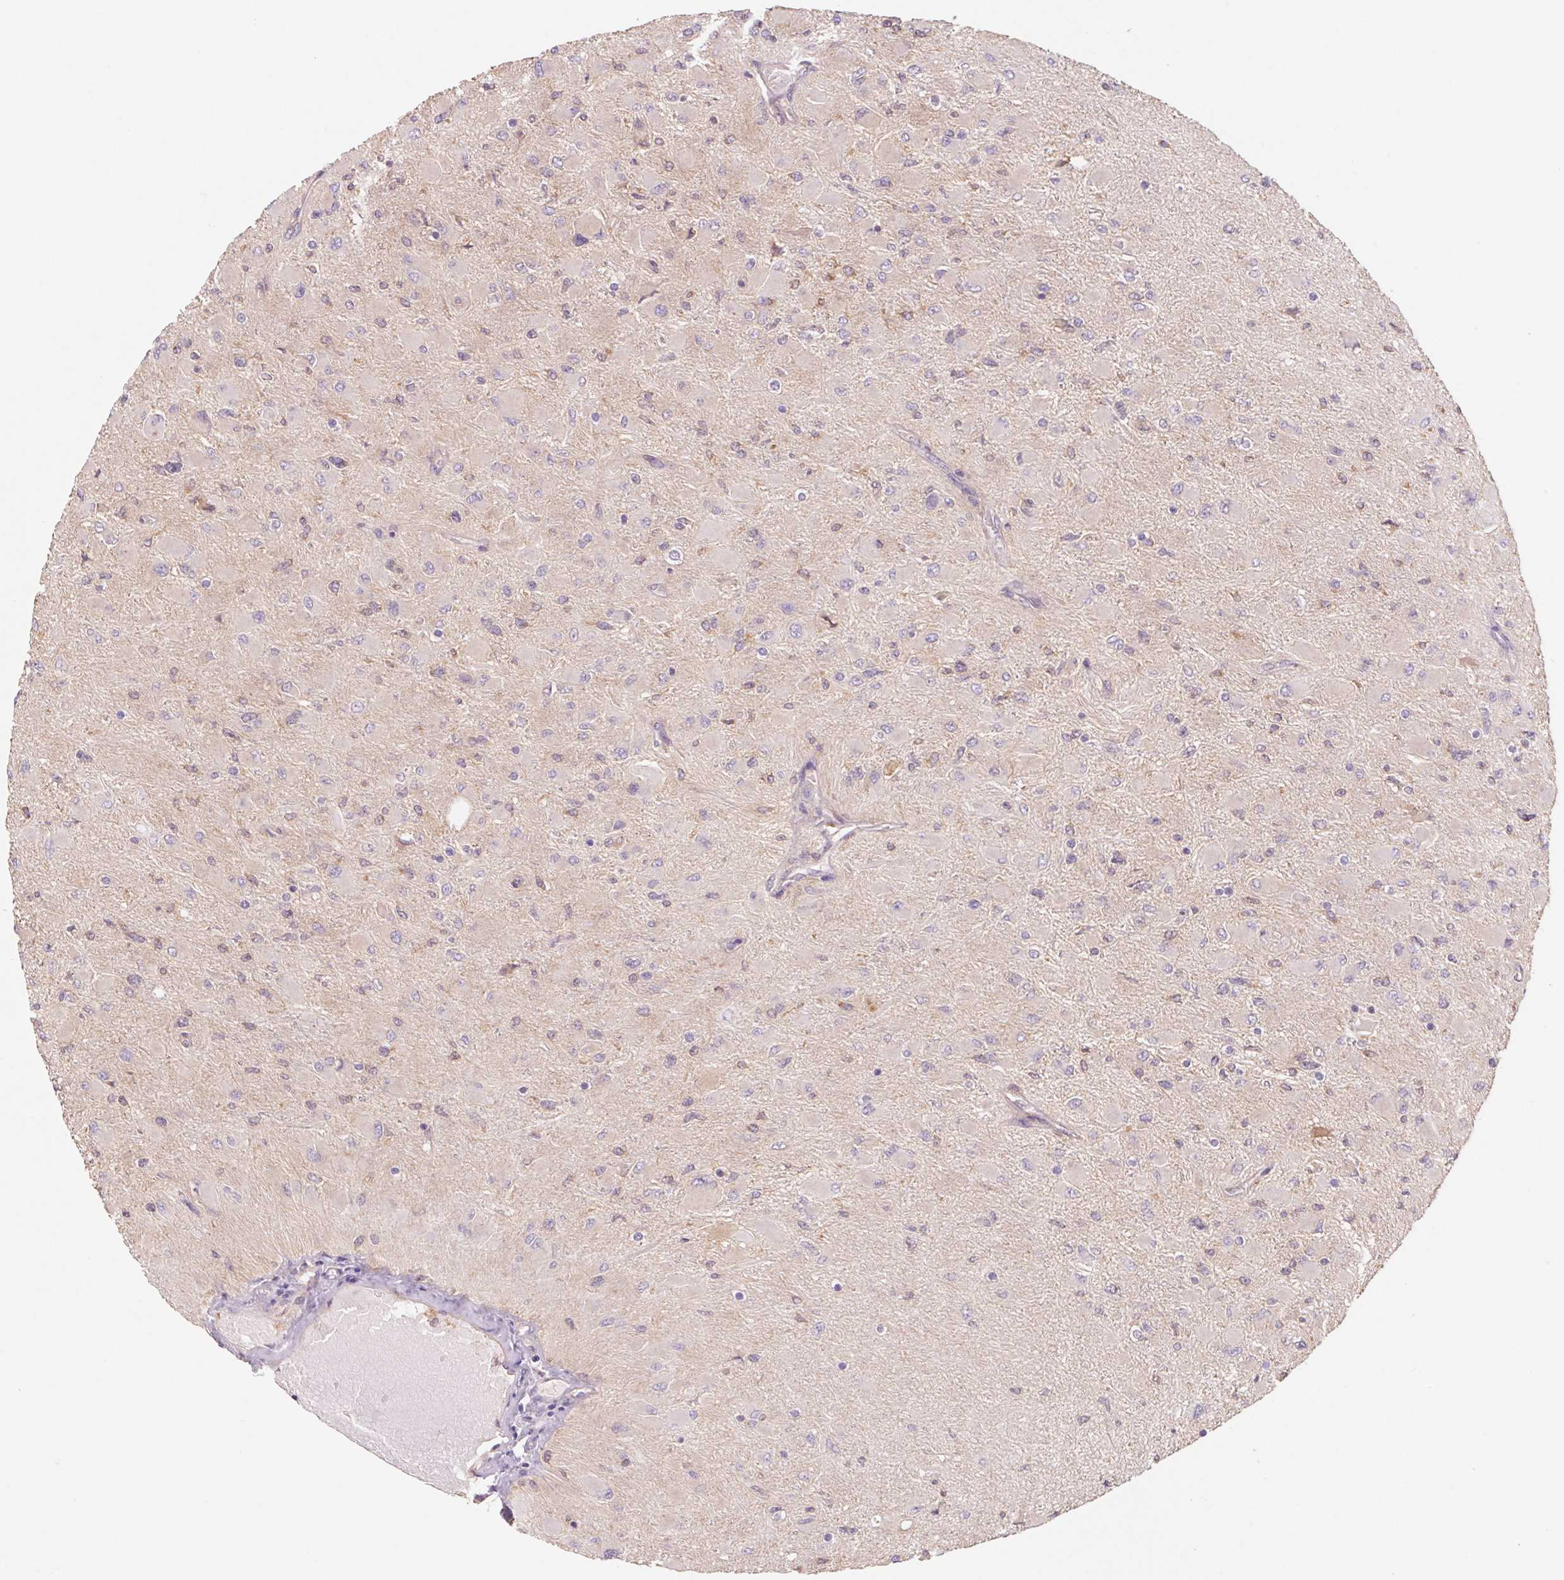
{"staining": {"intensity": "negative", "quantity": "none", "location": "none"}, "tissue": "glioma", "cell_type": "Tumor cells", "image_type": "cancer", "snomed": [{"axis": "morphology", "description": "Glioma, malignant, High grade"}, {"axis": "topography", "description": "Cerebral cortex"}], "caption": "This micrograph is of malignant glioma (high-grade) stained with immunohistochemistry (IHC) to label a protein in brown with the nuclei are counter-stained blue. There is no positivity in tumor cells. Nuclei are stained in blue.", "gene": "RAB1A", "patient": {"sex": "female", "age": 36}}